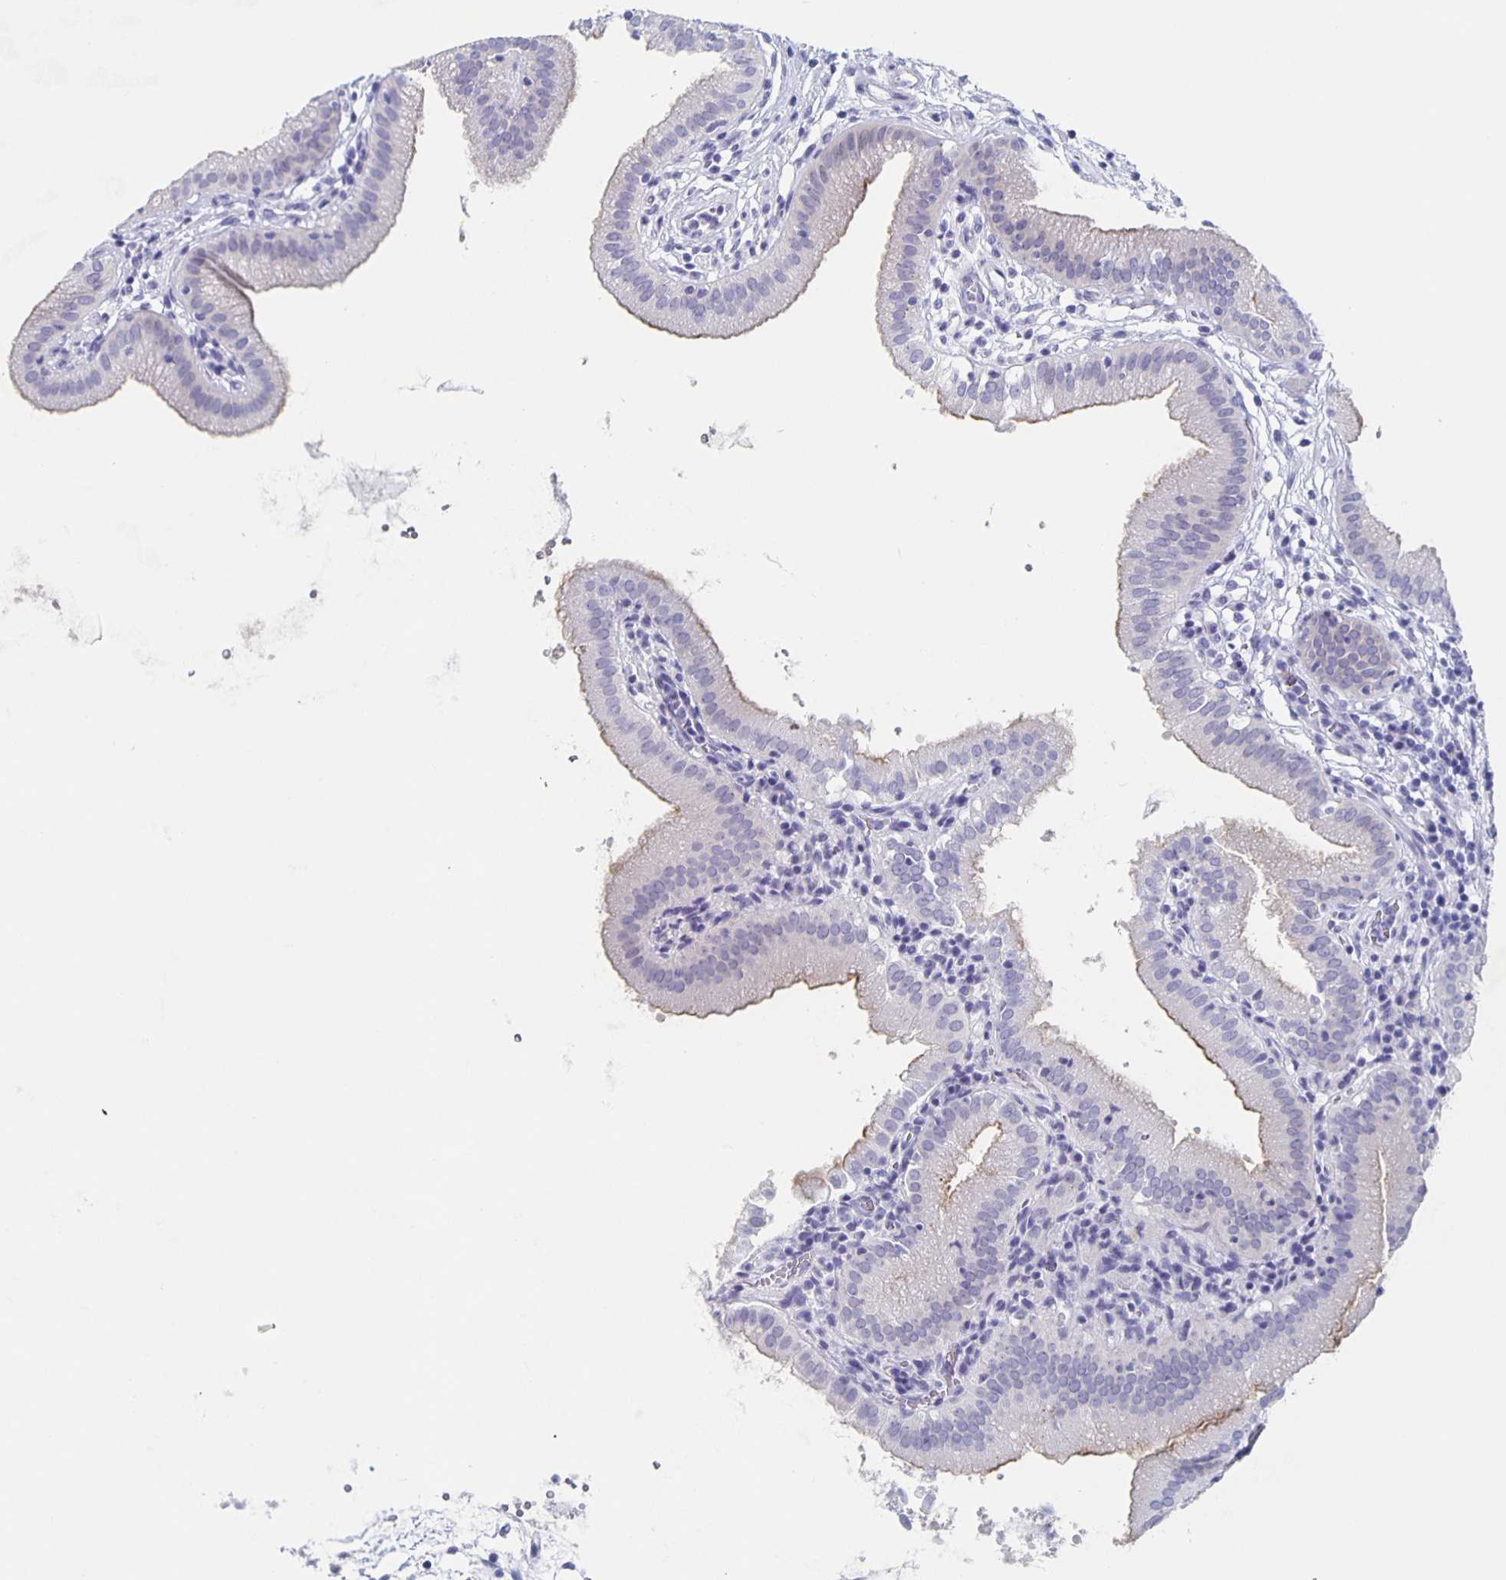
{"staining": {"intensity": "negative", "quantity": "none", "location": "none"}, "tissue": "gallbladder", "cell_type": "Glandular cells", "image_type": "normal", "snomed": [{"axis": "morphology", "description": "Normal tissue, NOS"}, {"axis": "topography", "description": "Gallbladder"}], "caption": "Immunohistochemical staining of normal human gallbladder exhibits no significant staining in glandular cells. The staining is performed using DAB brown chromogen with nuclei counter-stained in using hematoxylin.", "gene": "SLC34A2", "patient": {"sex": "female", "age": 65}}